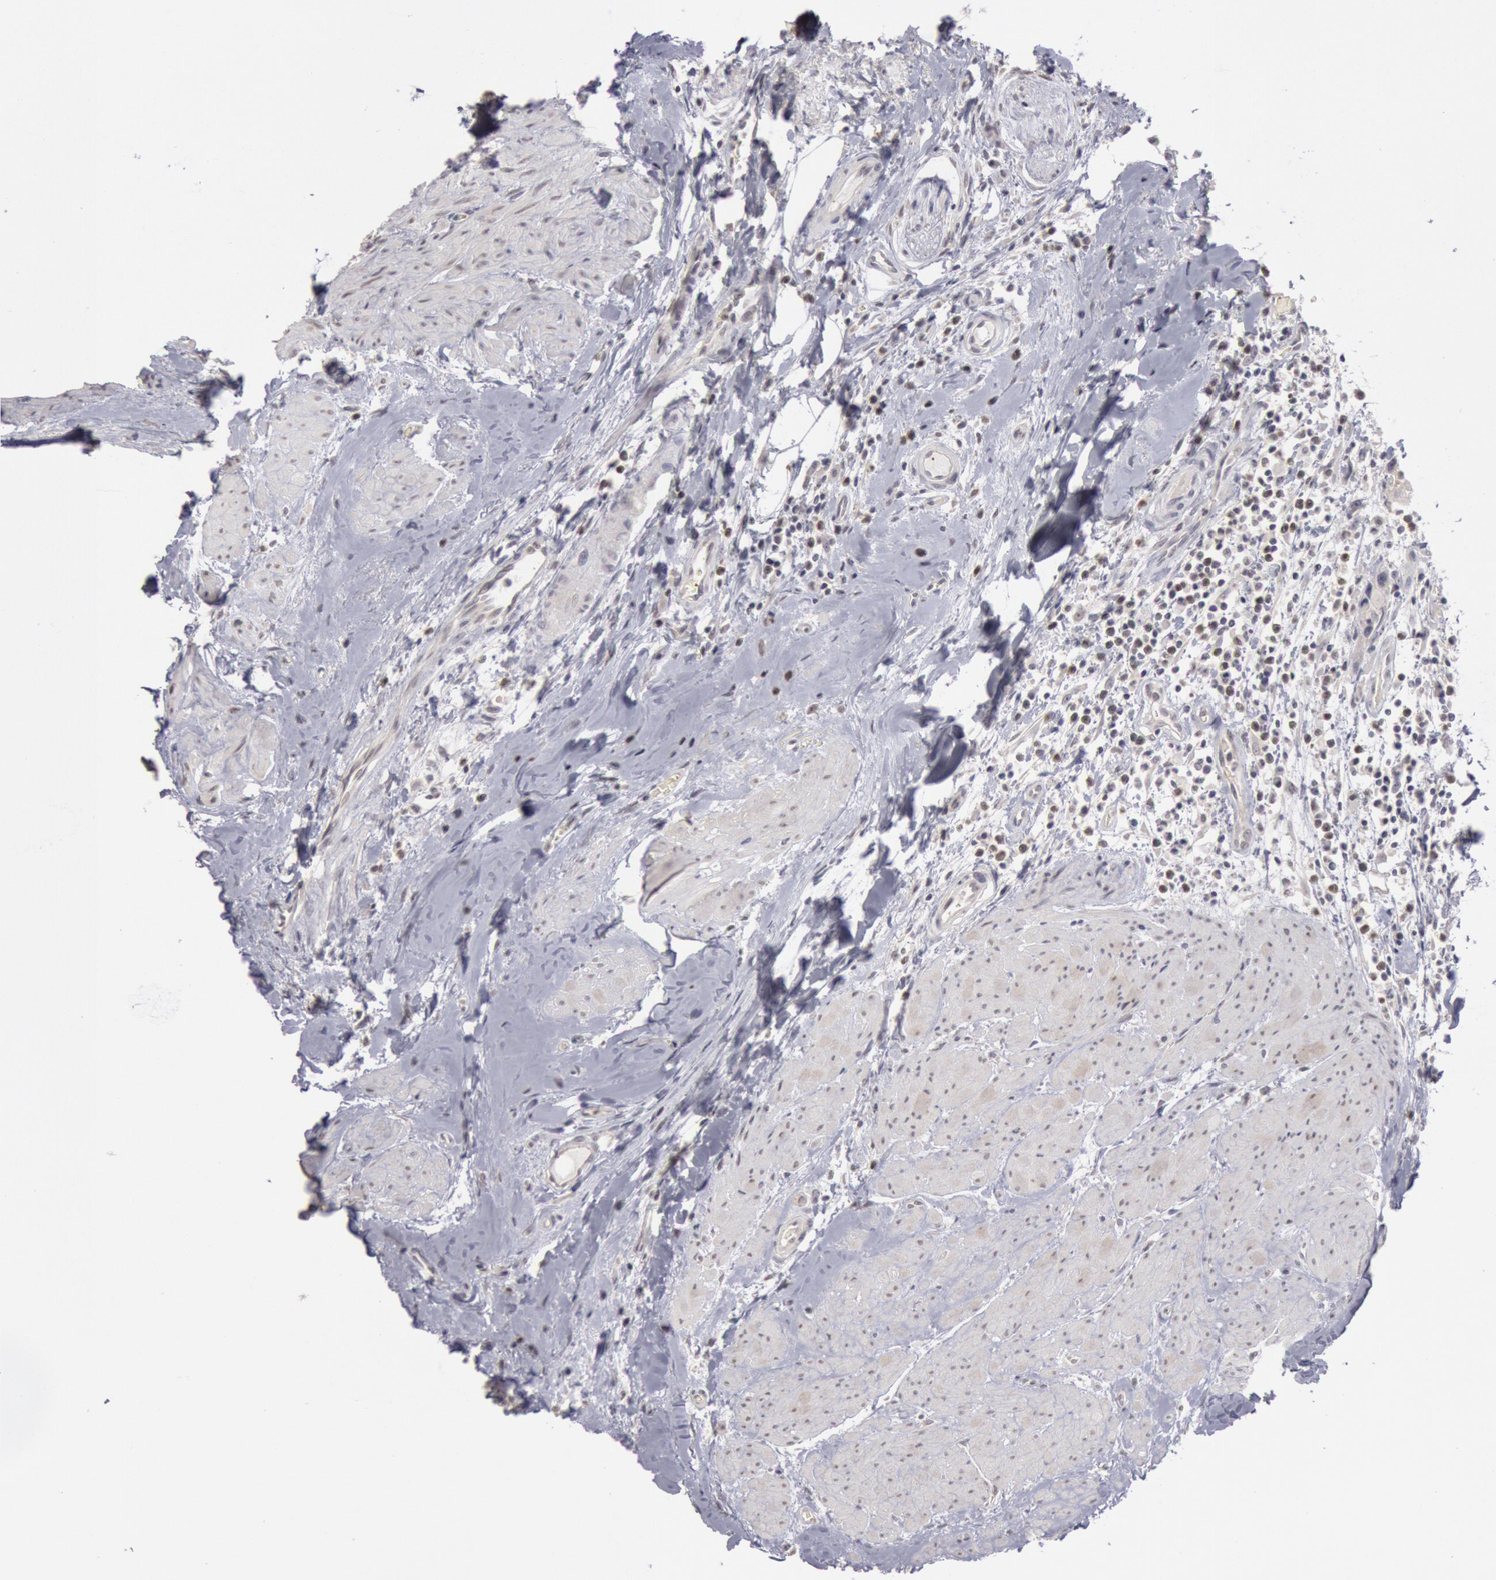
{"staining": {"intensity": "negative", "quantity": "none", "location": "none"}, "tissue": "urothelial cancer", "cell_type": "Tumor cells", "image_type": "cancer", "snomed": [{"axis": "morphology", "description": "Urothelial carcinoma, High grade"}, {"axis": "topography", "description": "Urinary bladder"}], "caption": "This is an IHC micrograph of human urothelial carcinoma (high-grade). There is no positivity in tumor cells.", "gene": "RIMBP3C", "patient": {"sex": "male", "age": 66}}